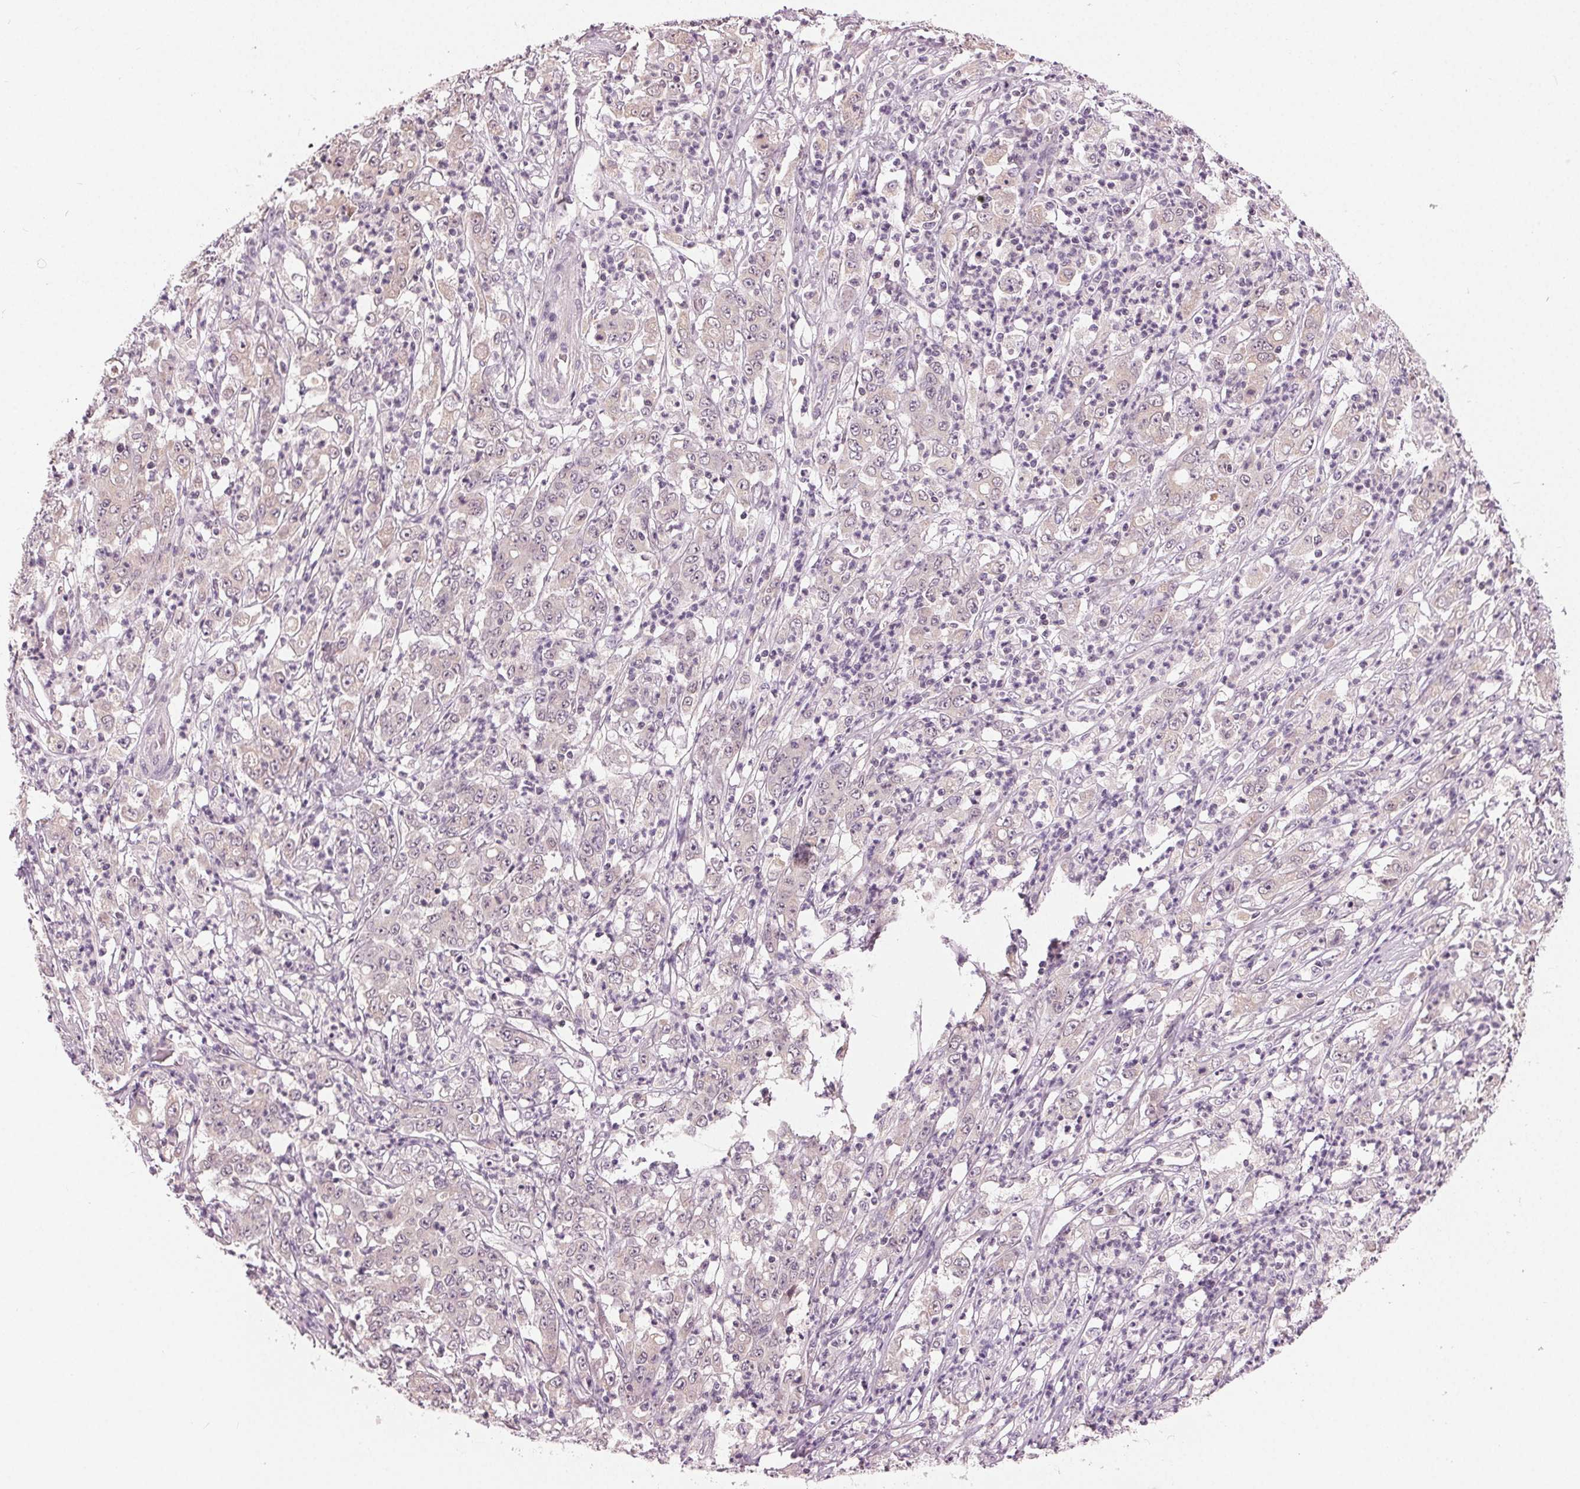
{"staining": {"intensity": "negative", "quantity": "none", "location": "none"}, "tissue": "stomach cancer", "cell_type": "Tumor cells", "image_type": "cancer", "snomed": [{"axis": "morphology", "description": "Adenocarcinoma, NOS"}, {"axis": "topography", "description": "Stomach, lower"}], "caption": "High power microscopy histopathology image of an IHC image of stomach adenocarcinoma, revealing no significant staining in tumor cells.", "gene": "ZNF605", "patient": {"sex": "female", "age": 71}}